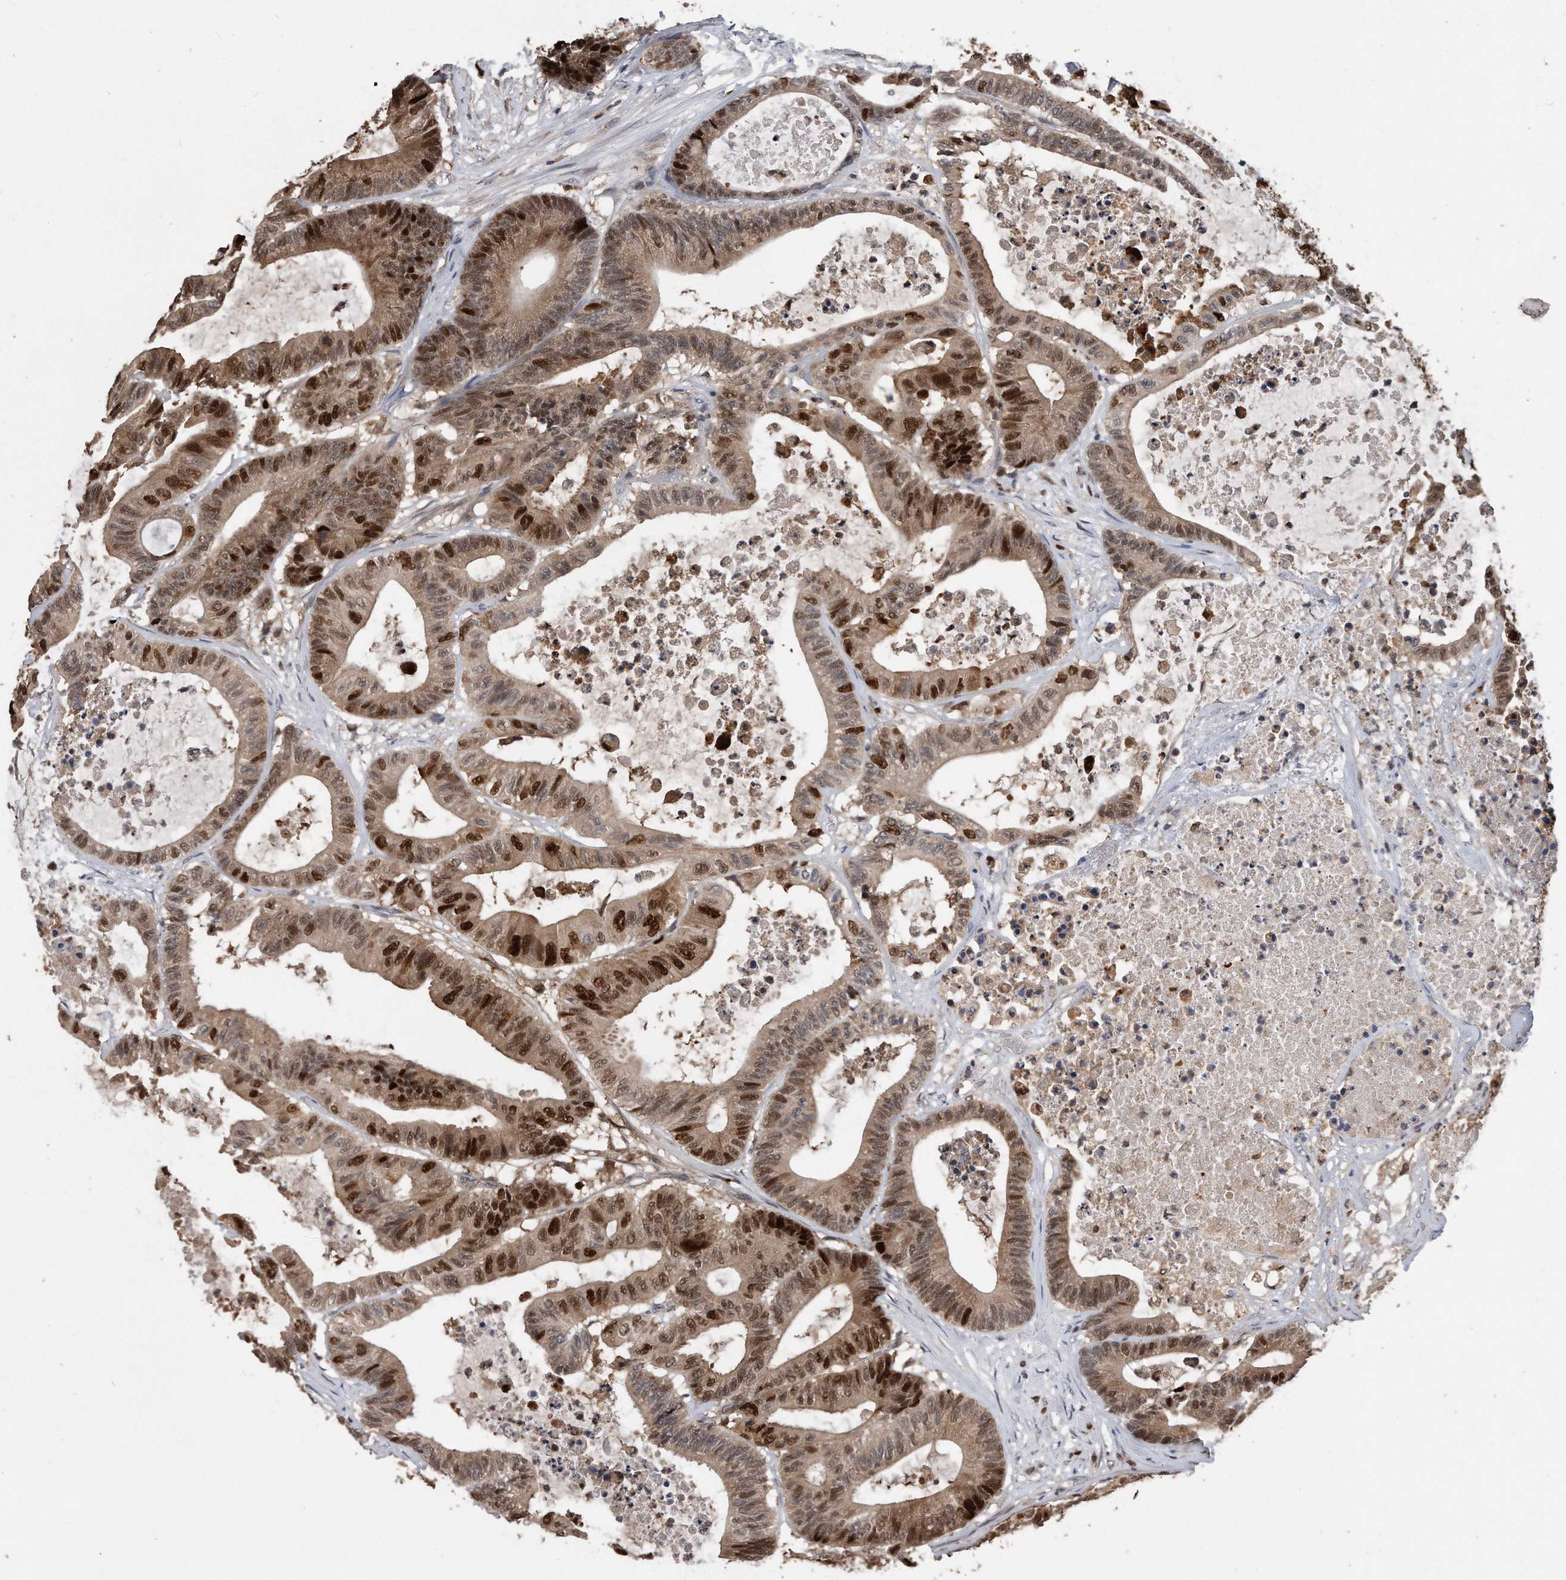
{"staining": {"intensity": "strong", "quantity": ">75%", "location": "nuclear"}, "tissue": "colorectal cancer", "cell_type": "Tumor cells", "image_type": "cancer", "snomed": [{"axis": "morphology", "description": "Adenocarcinoma, NOS"}, {"axis": "topography", "description": "Colon"}], "caption": "A high amount of strong nuclear positivity is present in approximately >75% of tumor cells in adenocarcinoma (colorectal) tissue. (DAB IHC, brown staining for protein, blue staining for nuclei).", "gene": "PCNA", "patient": {"sex": "female", "age": 84}}